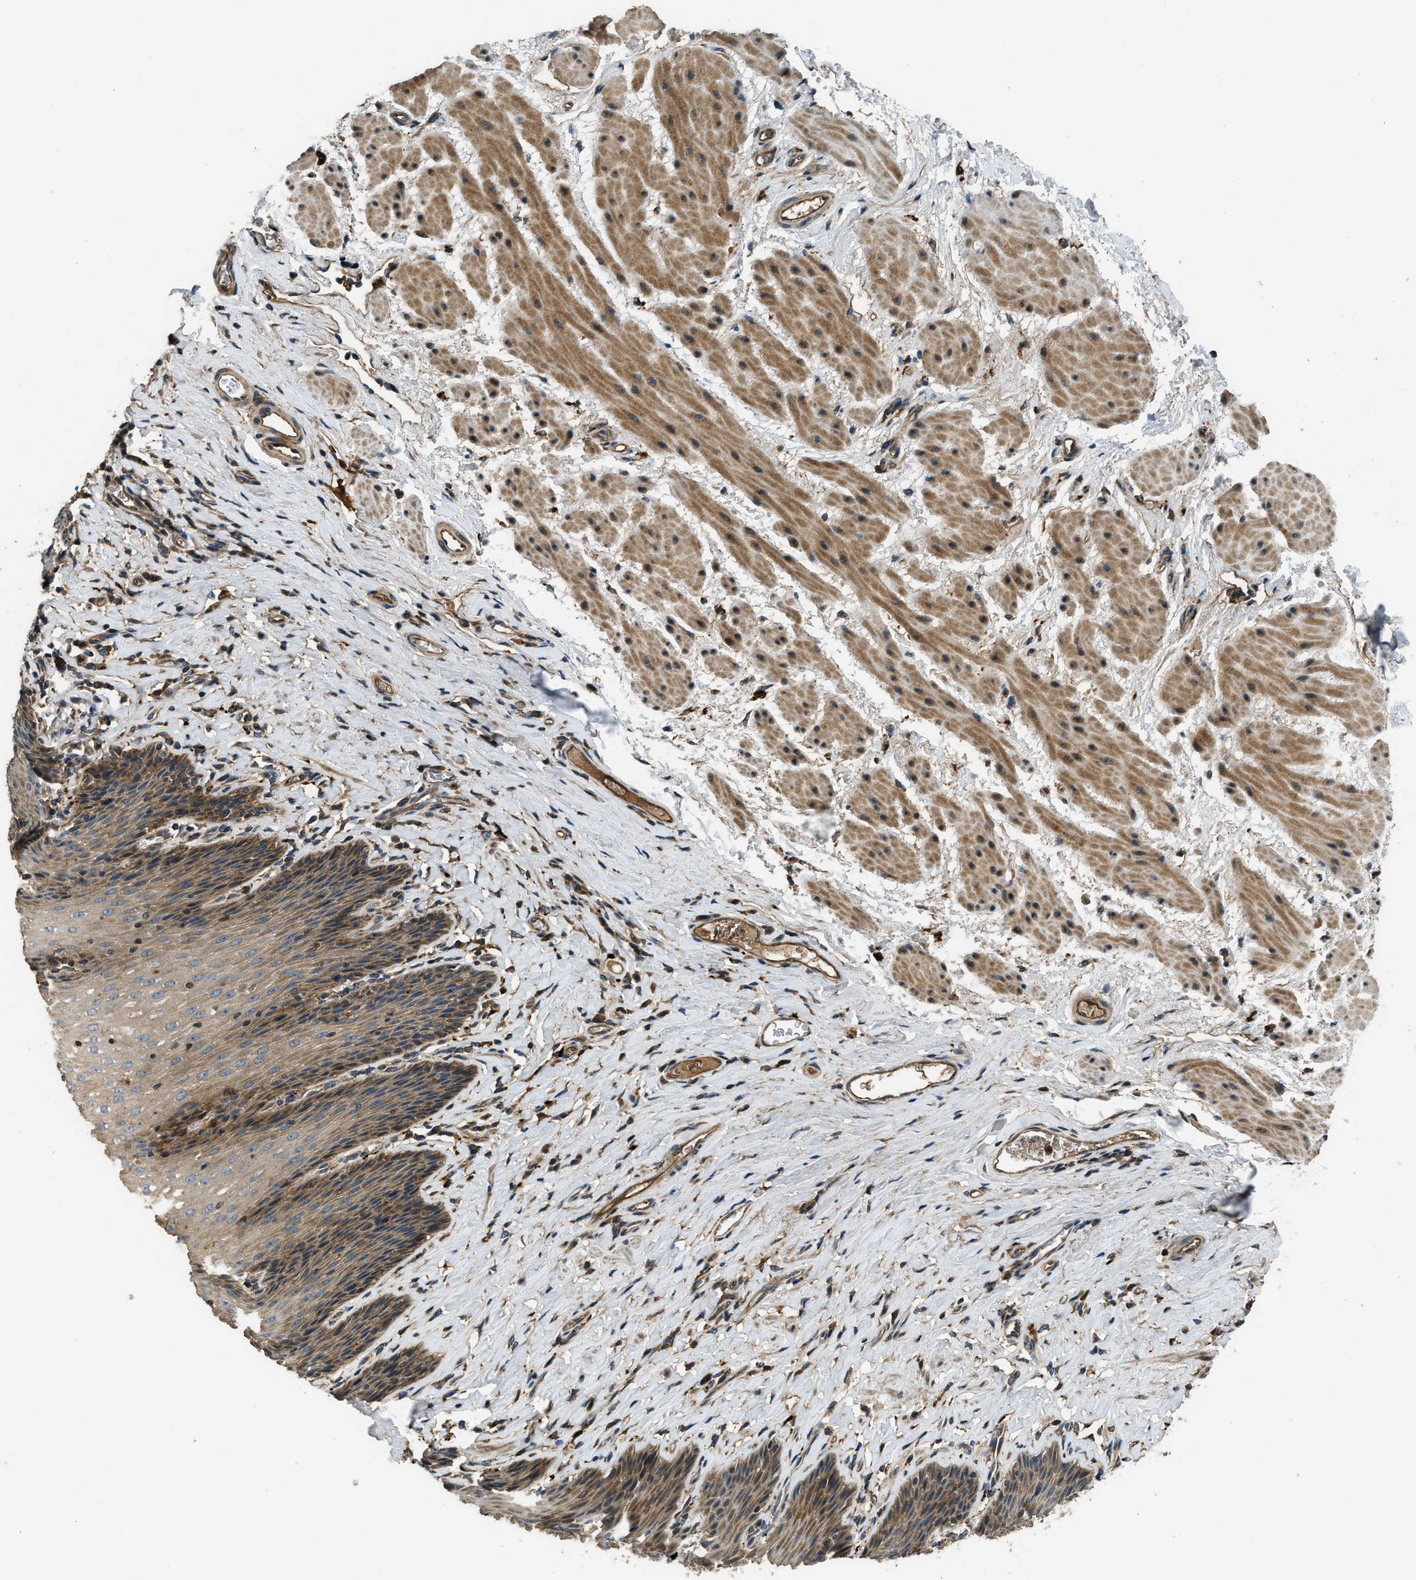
{"staining": {"intensity": "moderate", "quantity": "25%-75%", "location": "cytoplasmic/membranous"}, "tissue": "esophagus", "cell_type": "Squamous epithelial cells", "image_type": "normal", "snomed": [{"axis": "morphology", "description": "Normal tissue, NOS"}, {"axis": "topography", "description": "Esophagus"}], "caption": "A micrograph of human esophagus stained for a protein demonstrates moderate cytoplasmic/membranous brown staining in squamous epithelial cells. The staining was performed using DAB, with brown indicating positive protein expression. Nuclei are stained blue with hematoxylin.", "gene": "GGH", "patient": {"sex": "female", "age": 61}}